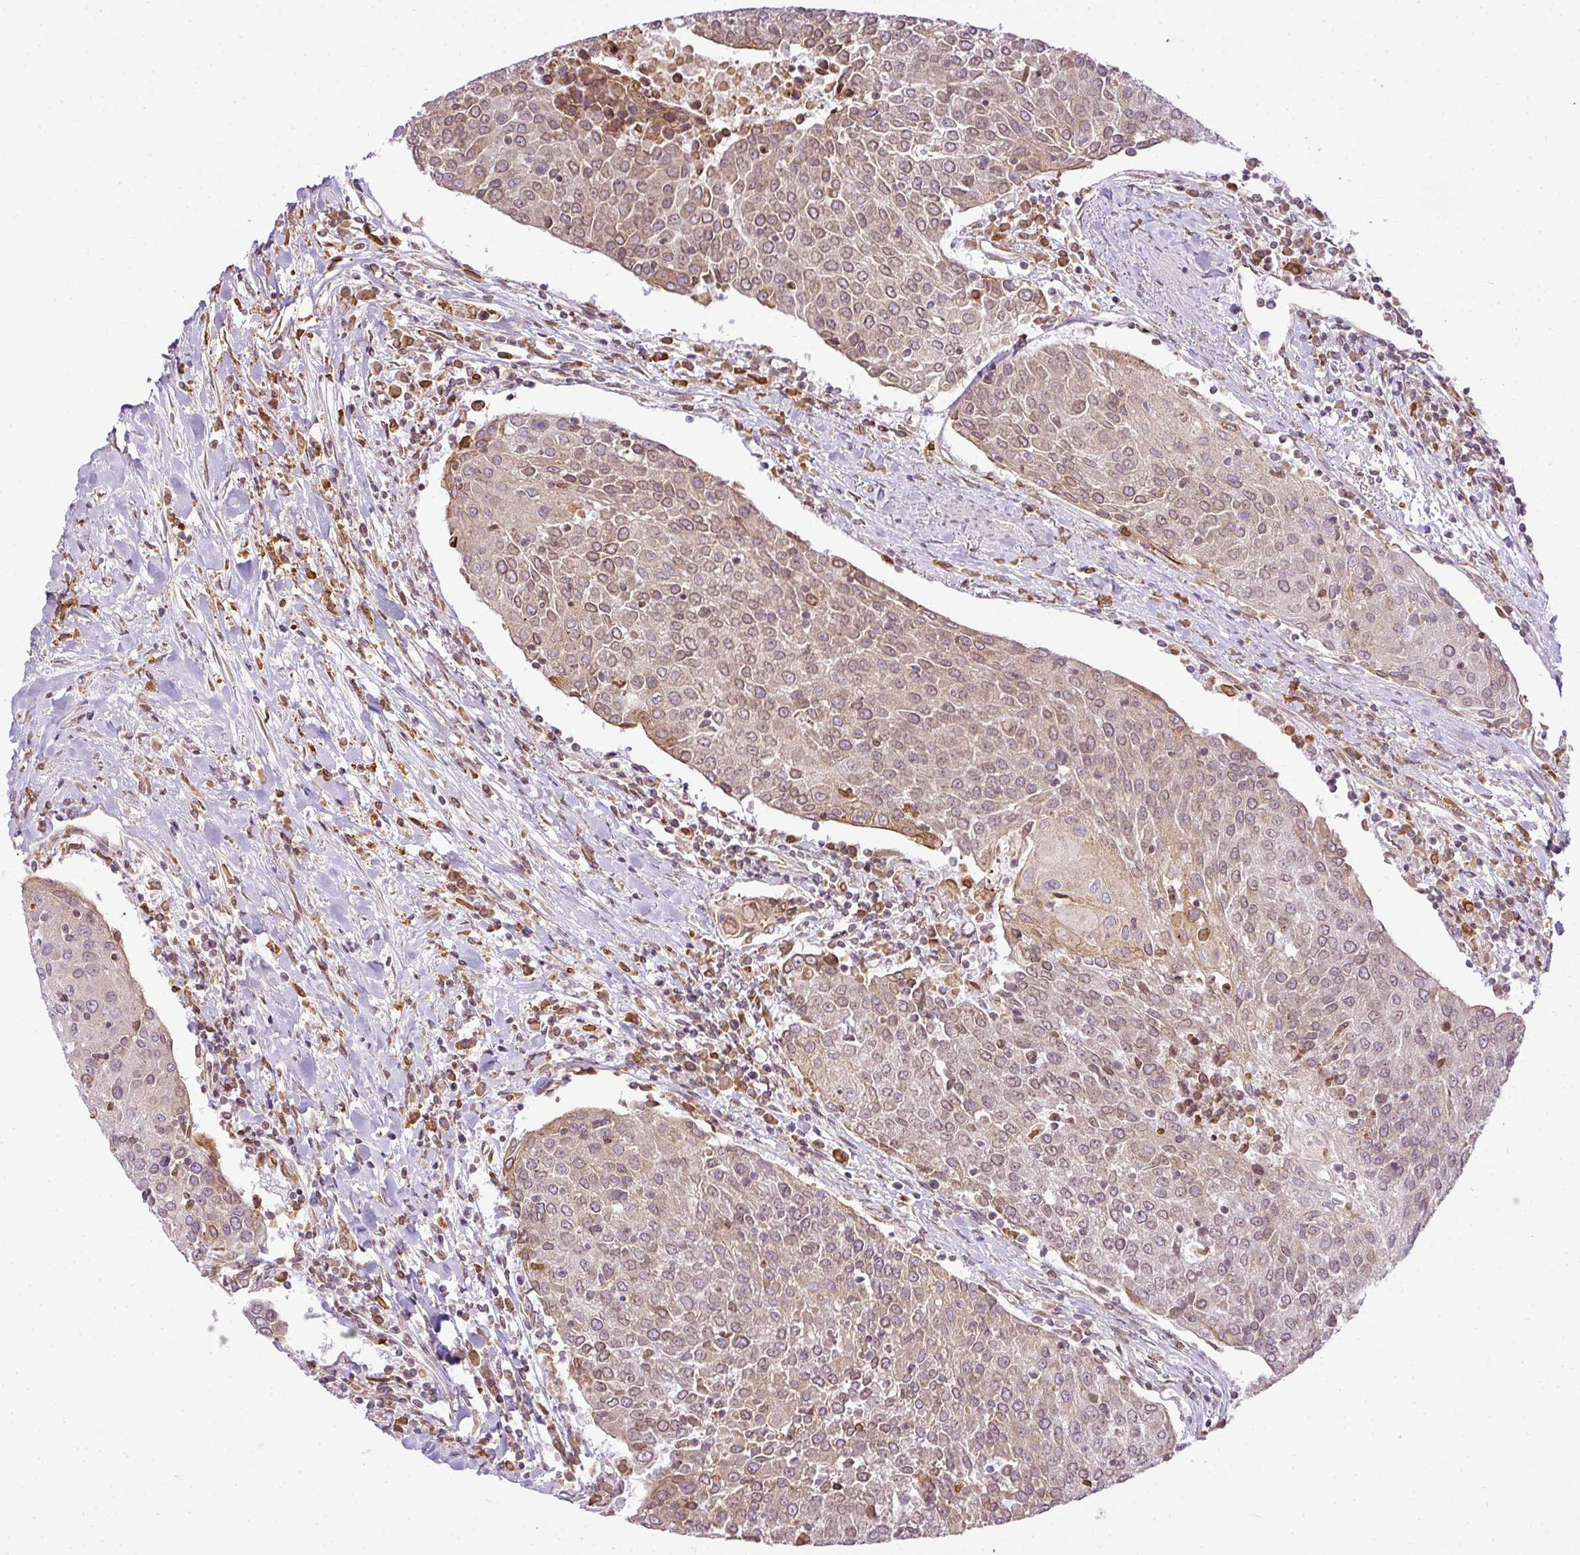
{"staining": {"intensity": "weak", "quantity": ">75%", "location": "nuclear"}, "tissue": "urothelial cancer", "cell_type": "Tumor cells", "image_type": "cancer", "snomed": [{"axis": "morphology", "description": "Urothelial carcinoma, High grade"}, {"axis": "topography", "description": "Urinary bladder"}], "caption": "Approximately >75% of tumor cells in high-grade urothelial carcinoma demonstrate weak nuclear protein staining as visualized by brown immunohistochemical staining.", "gene": "COX18", "patient": {"sex": "female", "age": 85}}